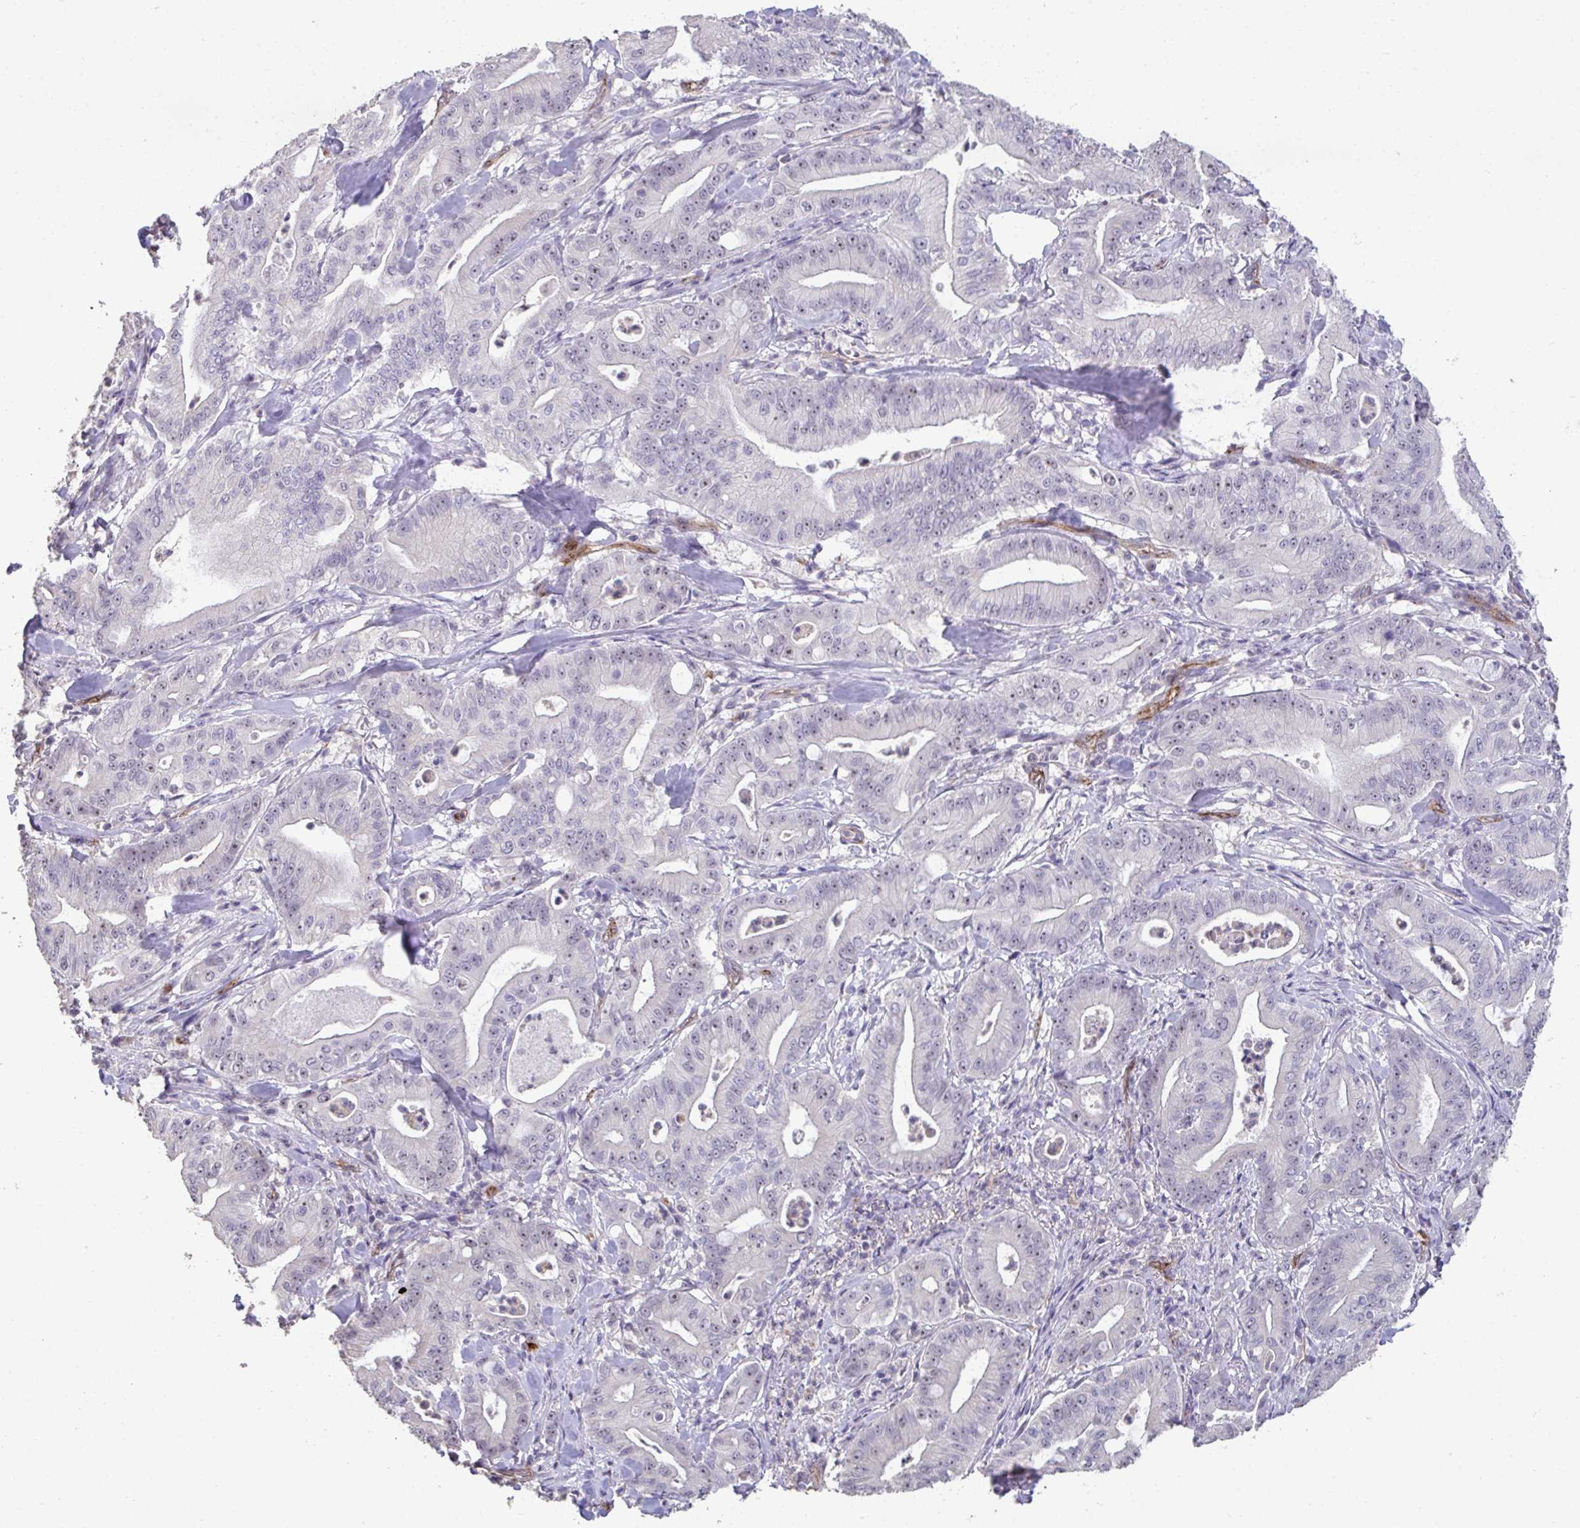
{"staining": {"intensity": "weak", "quantity": "25%-75%", "location": "nuclear"}, "tissue": "pancreatic cancer", "cell_type": "Tumor cells", "image_type": "cancer", "snomed": [{"axis": "morphology", "description": "Adenocarcinoma, NOS"}, {"axis": "topography", "description": "Pancreas"}], "caption": "Immunohistochemical staining of pancreatic adenocarcinoma demonstrates weak nuclear protein staining in about 25%-75% of tumor cells. The staining was performed using DAB (3,3'-diaminobenzidine) to visualize the protein expression in brown, while the nuclei were stained in blue with hematoxylin (Magnification: 20x).", "gene": "SENP3", "patient": {"sex": "male", "age": 71}}